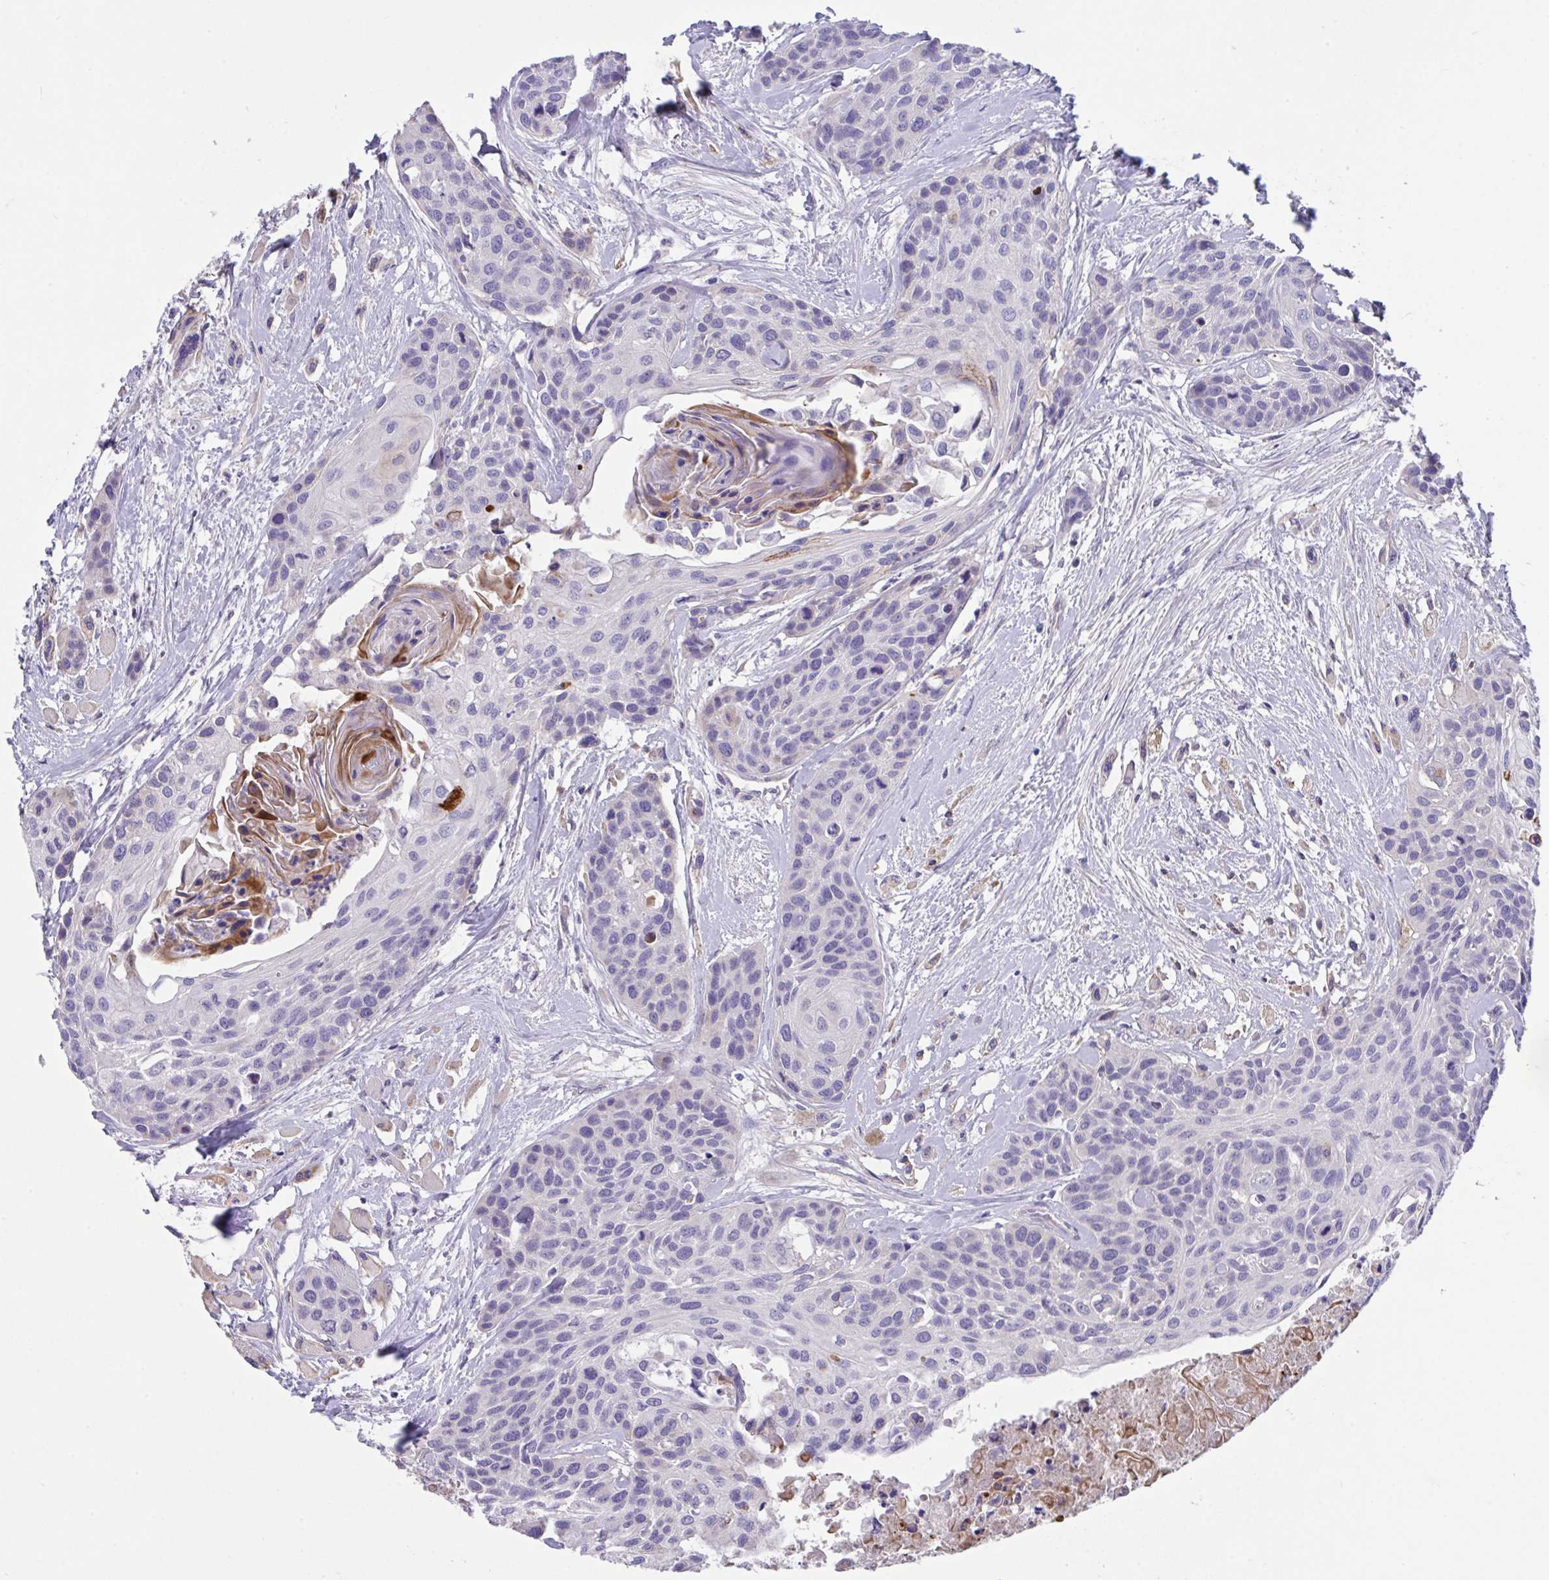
{"staining": {"intensity": "negative", "quantity": "none", "location": "none"}, "tissue": "head and neck cancer", "cell_type": "Tumor cells", "image_type": "cancer", "snomed": [{"axis": "morphology", "description": "Squamous cell carcinoma, NOS"}, {"axis": "topography", "description": "Head-Neck"}], "caption": "DAB (3,3'-diaminobenzidine) immunohistochemical staining of human squamous cell carcinoma (head and neck) reveals no significant positivity in tumor cells.", "gene": "RHOXF1", "patient": {"sex": "female", "age": 50}}